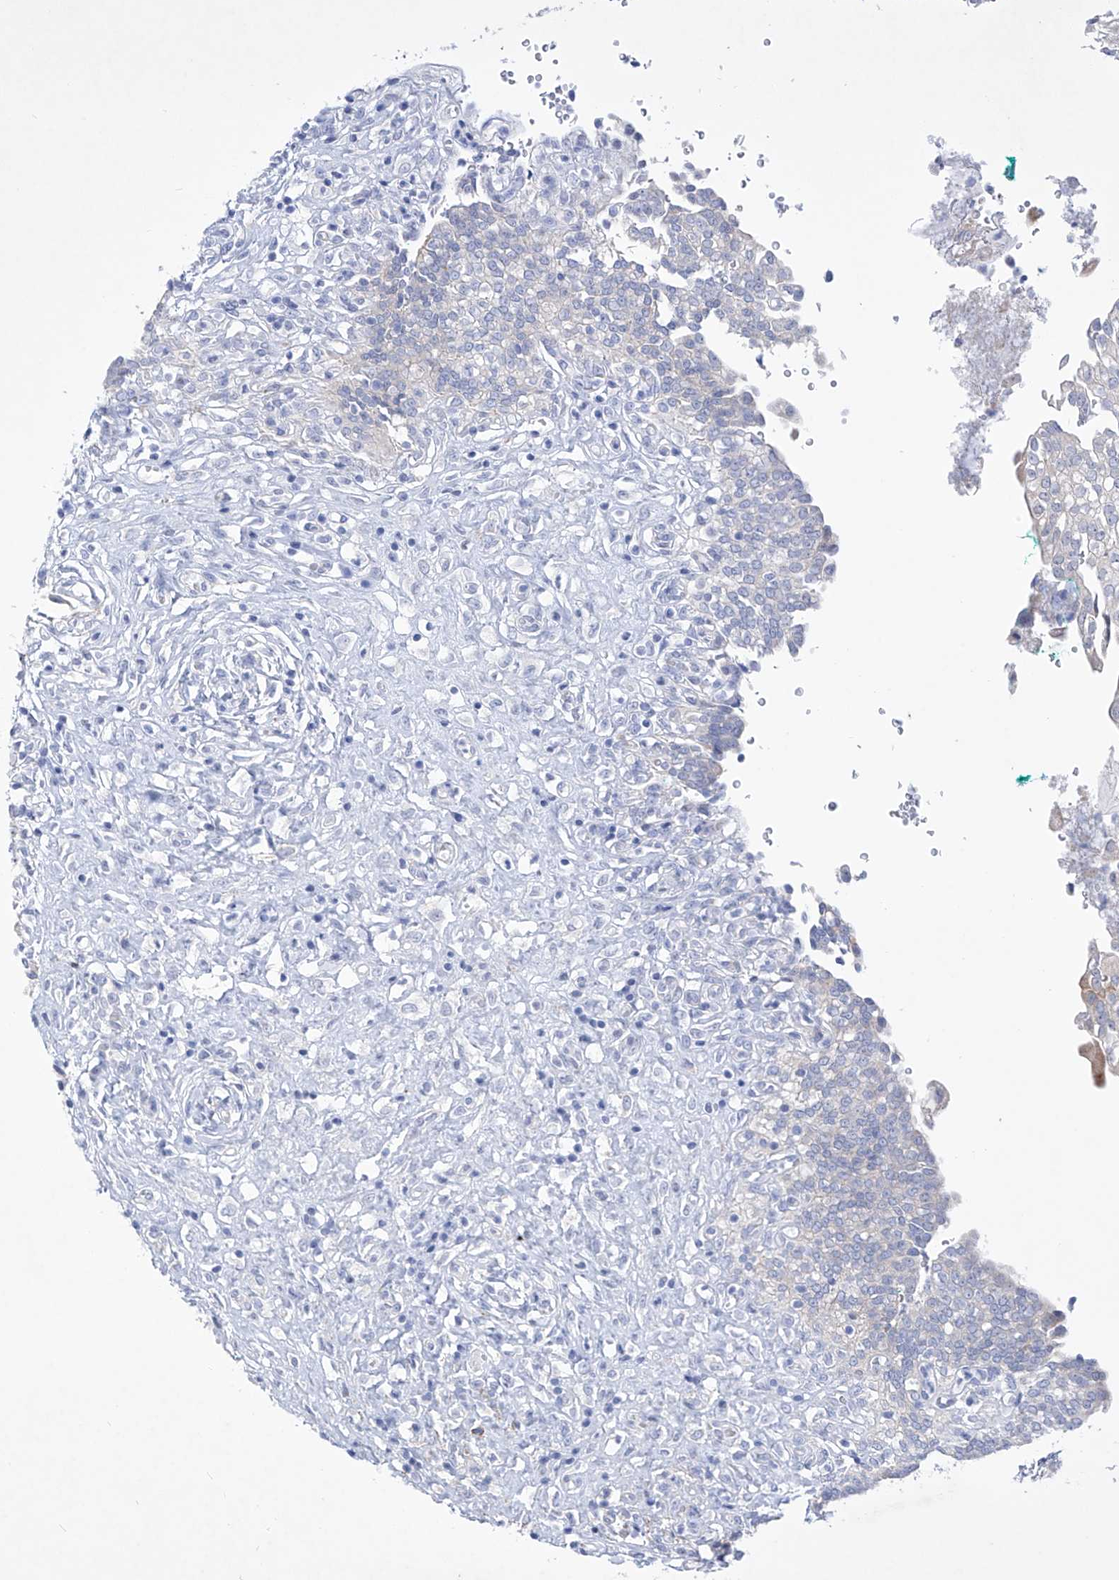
{"staining": {"intensity": "weak", "quantity": "<25%", "location": "cytoplasmic/membranous"}, "tissue": "urinary bladder", "cell_type": "Urothelial cells", "image_type": "normal", "snomed": [{"axis": "morphology", "description": "Urothelial carcinoma, High grade"}, {"axis": "topography", "description": "Urinary bladder"}], "caption": "Human urinary bladder stained for a protein using immunohistochemistry (IHC) reveals no expression in urothelial cells.", "gene": "C1orf87", "patient": {"sex": "male", "age": 46}}